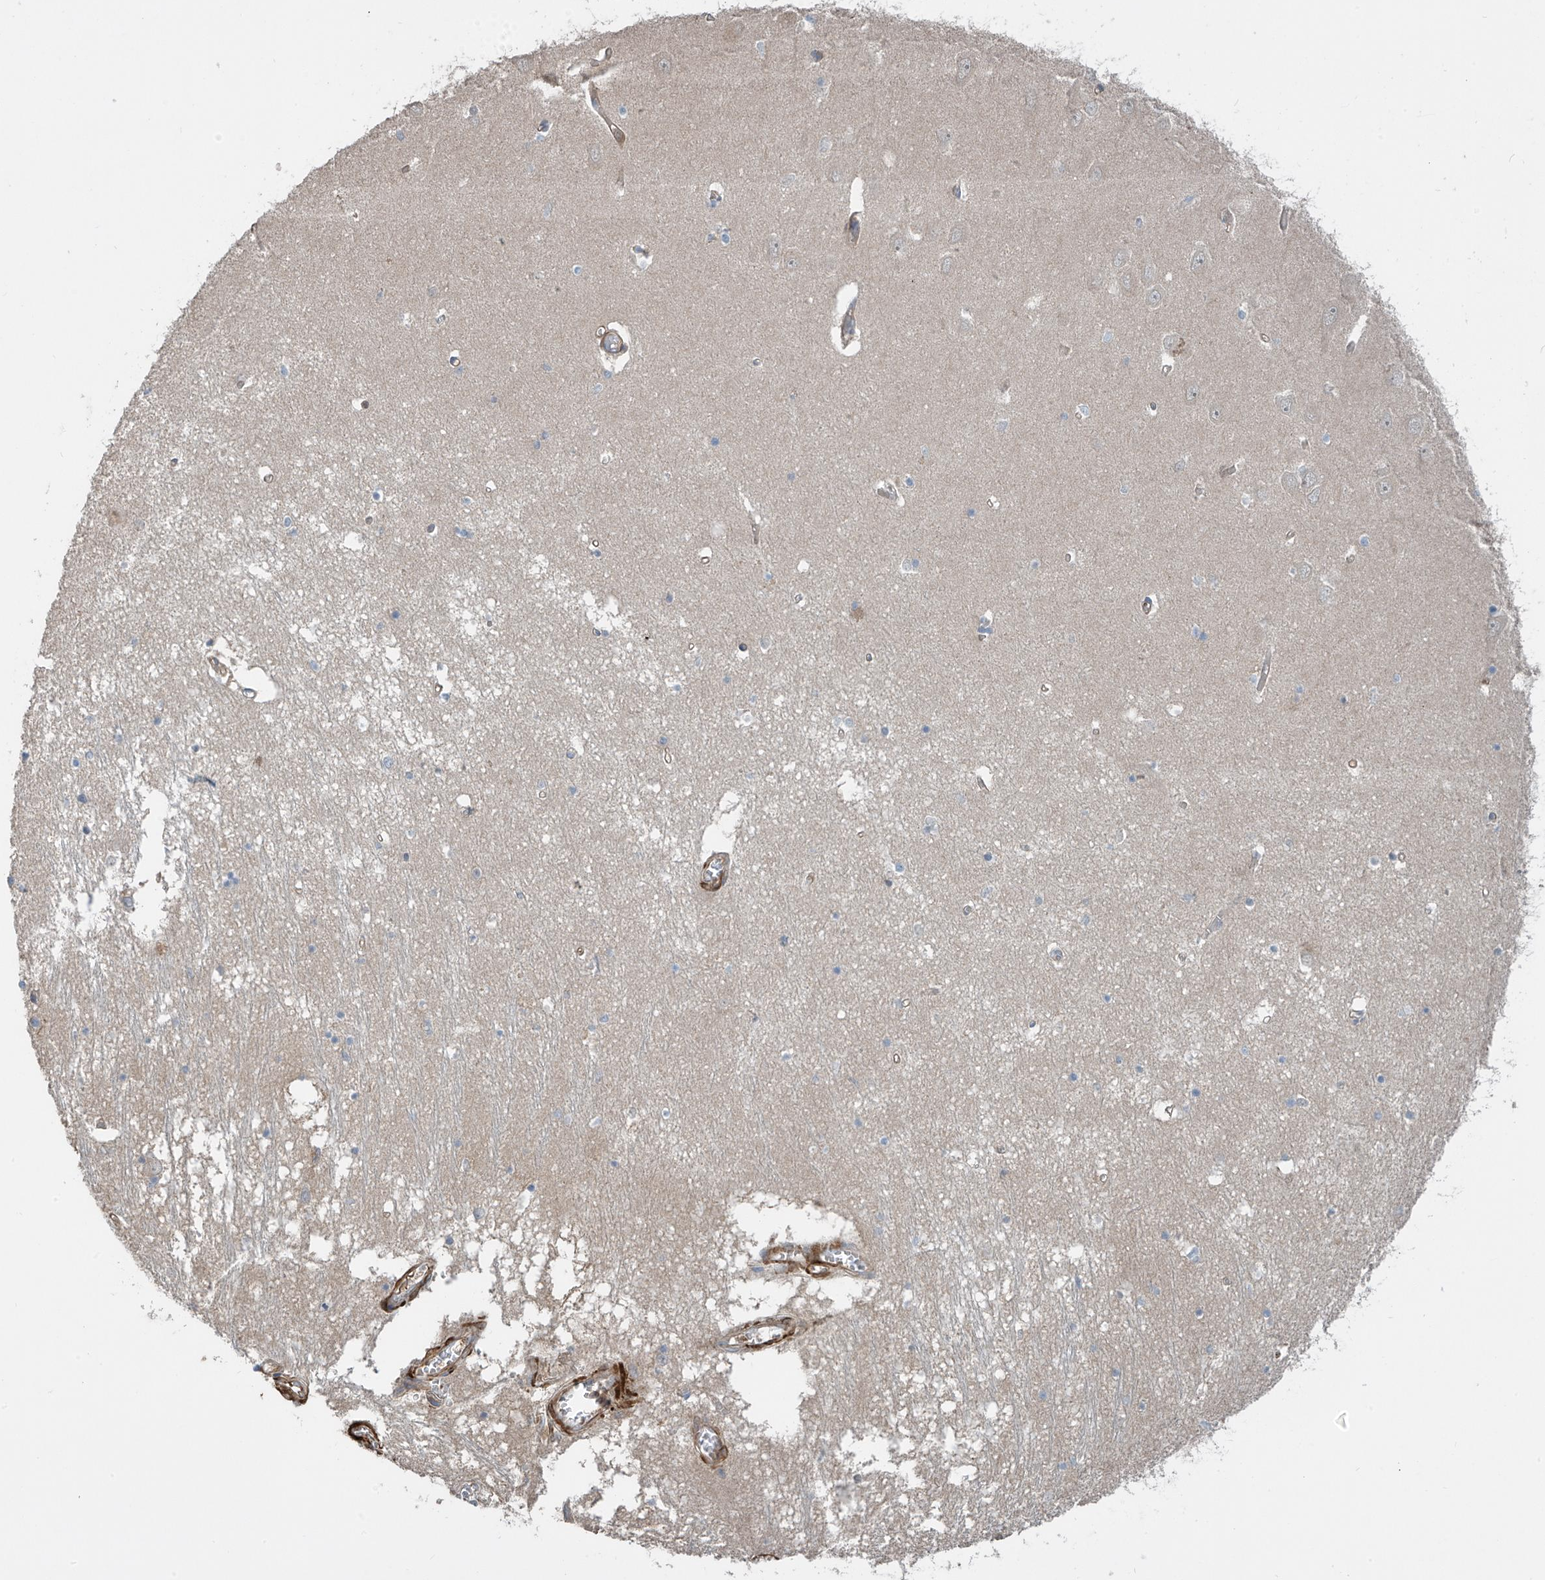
{"staining": {"intensity": "negative", "quantity": "none", "location": "none"}, "tissue": "hippocampus", "cell_type": "Glial cells", "image_type": "normal", "snomed": [{"axis": "morphology", "description": "Normal tissue, NOS"}, {"axis": "topography", "description": "Hippocampus"}], "caption": "An IHC photomicrograph of benign hippocampus is shown. There is no staining in glial cells of hippocampus. The staining is performed using DAB brown chromogen with nuclei counter-stained in using hematoxylin.", "gene": "SH3BGRL3", "patient": {"sex": "male", "age": 70}}